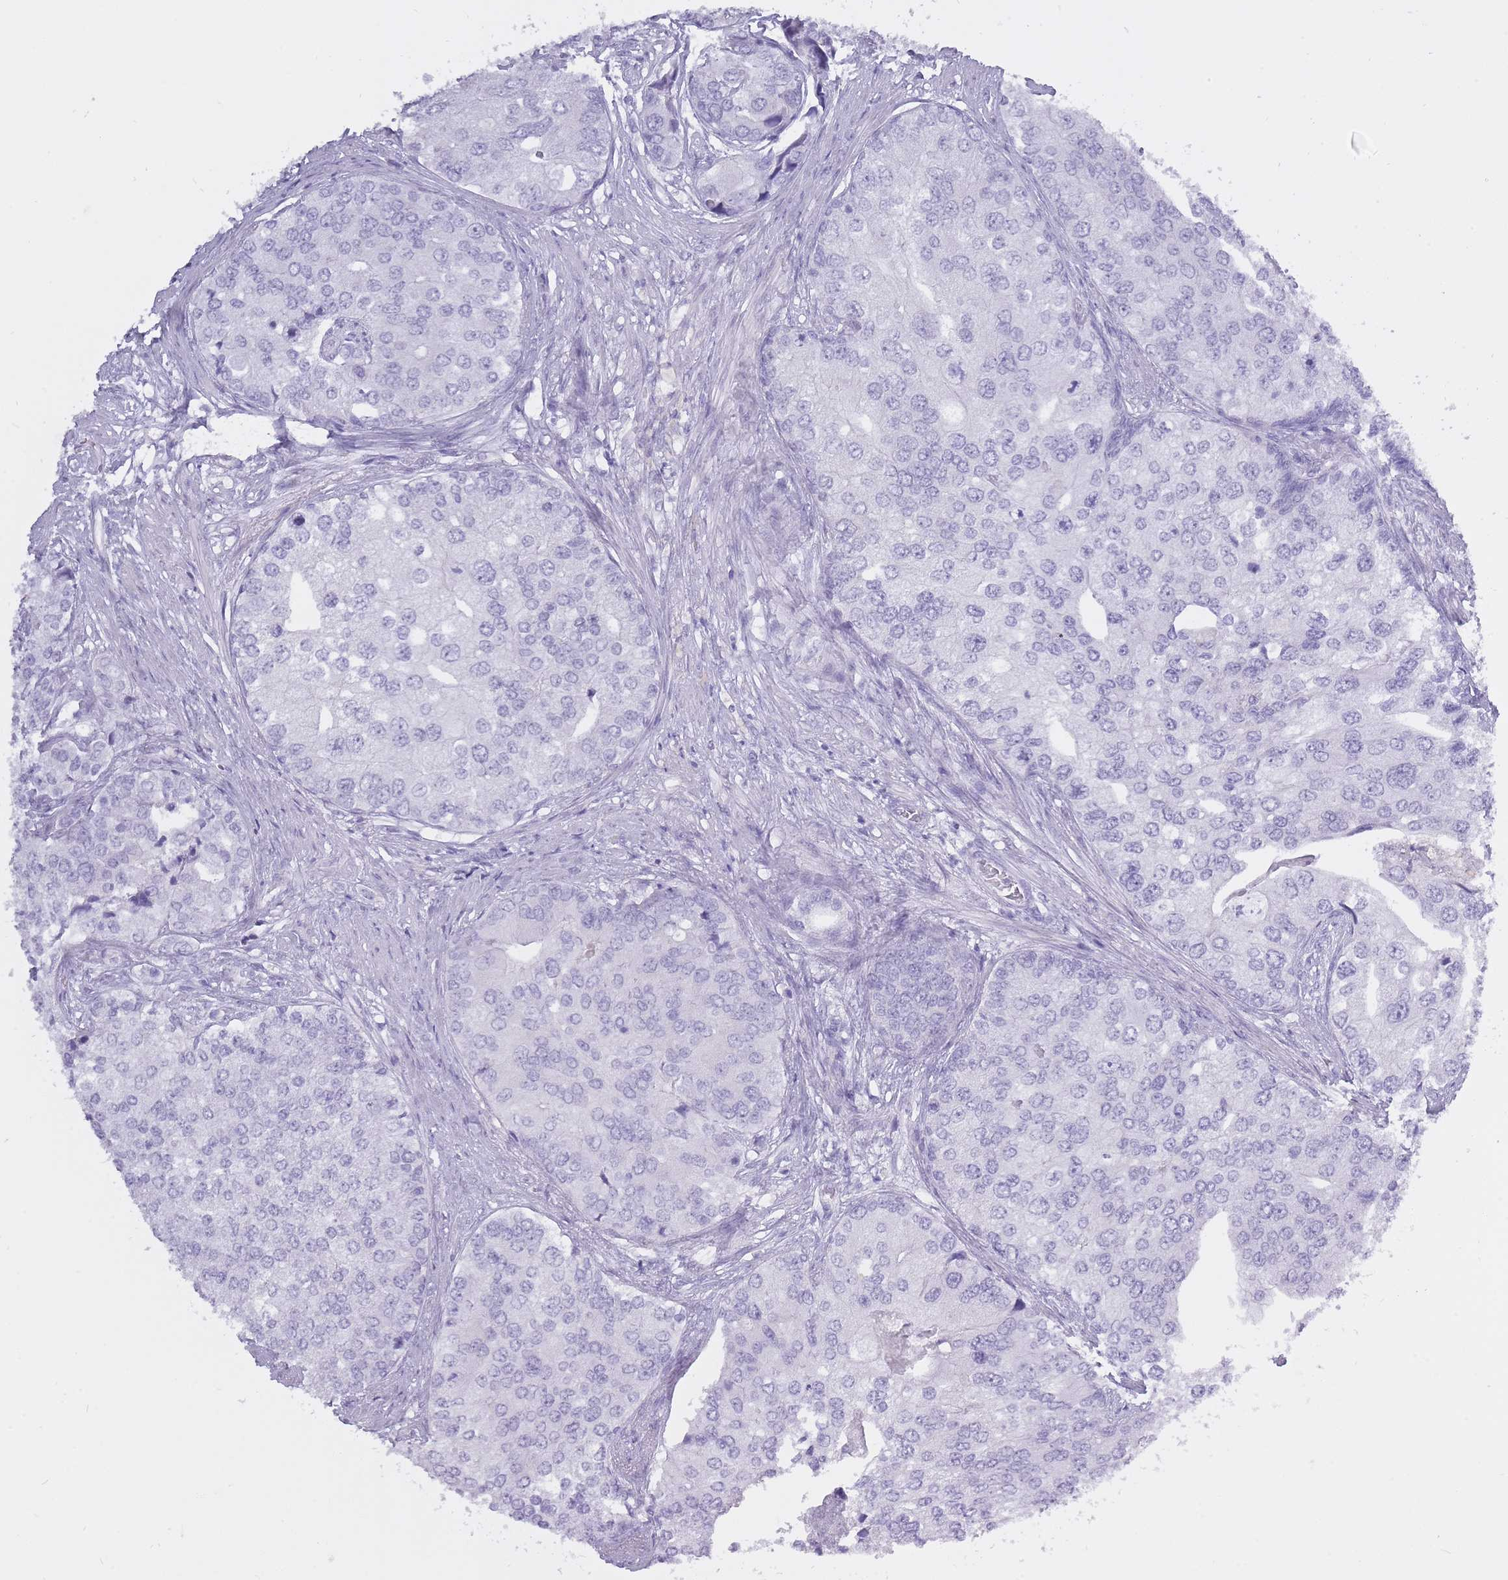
{"staining": {"intensity": "negative", "quantity": "none", "location": "none"}, "tissue": "prostate cancer", "cell_type": "Tumor cells", "image_type": "cancer", "snomed": [{"axis": "morphology", "description": "Adenocarcinoma, High grade"}, {"axis": "topography", "description": "Prostate"}], "caption": "Immunohistochemistry (IHC) of human prostate cancer exhibits no expression in tumor cells.", "gene": "BDKRB2", "patient": {"sex": "male", "age": 62}}